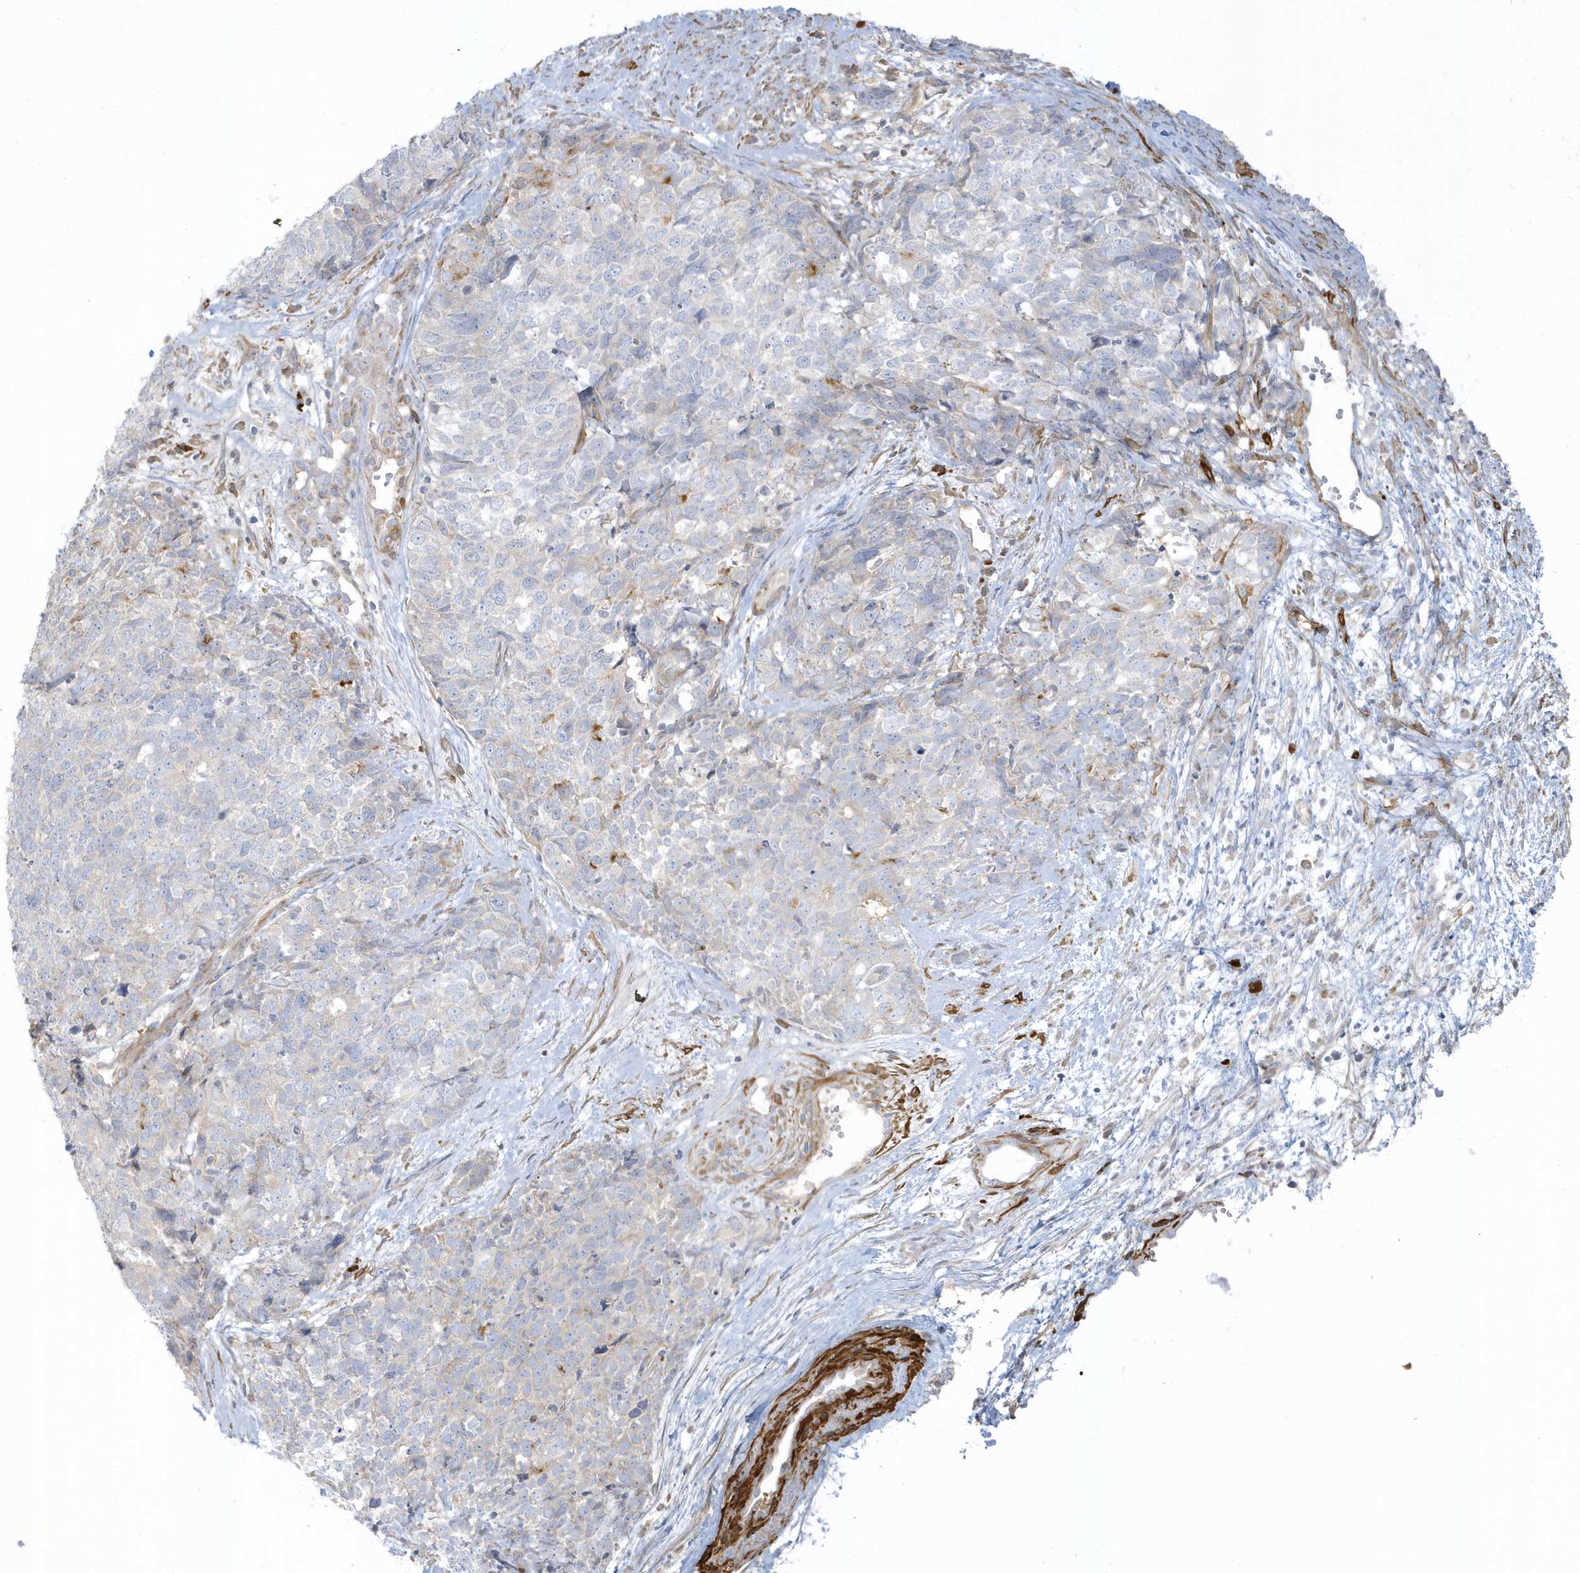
{"staining": {"intensity": "negative", "quantity": "none", "location": "none"}, "tissue": "cervical cancer", "cell_type": "Tumor cells", "image_type": "cancer", "snomed": [{"axis": "morphology", "description": "Squamous cell carcinoma, NOS"}, {"axis": "topography", "description": "Cervix"}], "caption": "High magnification brightfield microscopy of squamous cell carcinoma (cervical) stained with DAB (3,3'-diaminobenzidine) (brown) and counterstained with hematoxylin (blue): tumor cells show no significant expression. The staining was performed using DAB (3,3'-diaminobenzidine) to visualize the protein expression in brown, while the nuclei were stained in blue with hematoxylin (Magnification: 20x).", "gene": "THADA", "patient": {"sex": "female", "age": 63}}